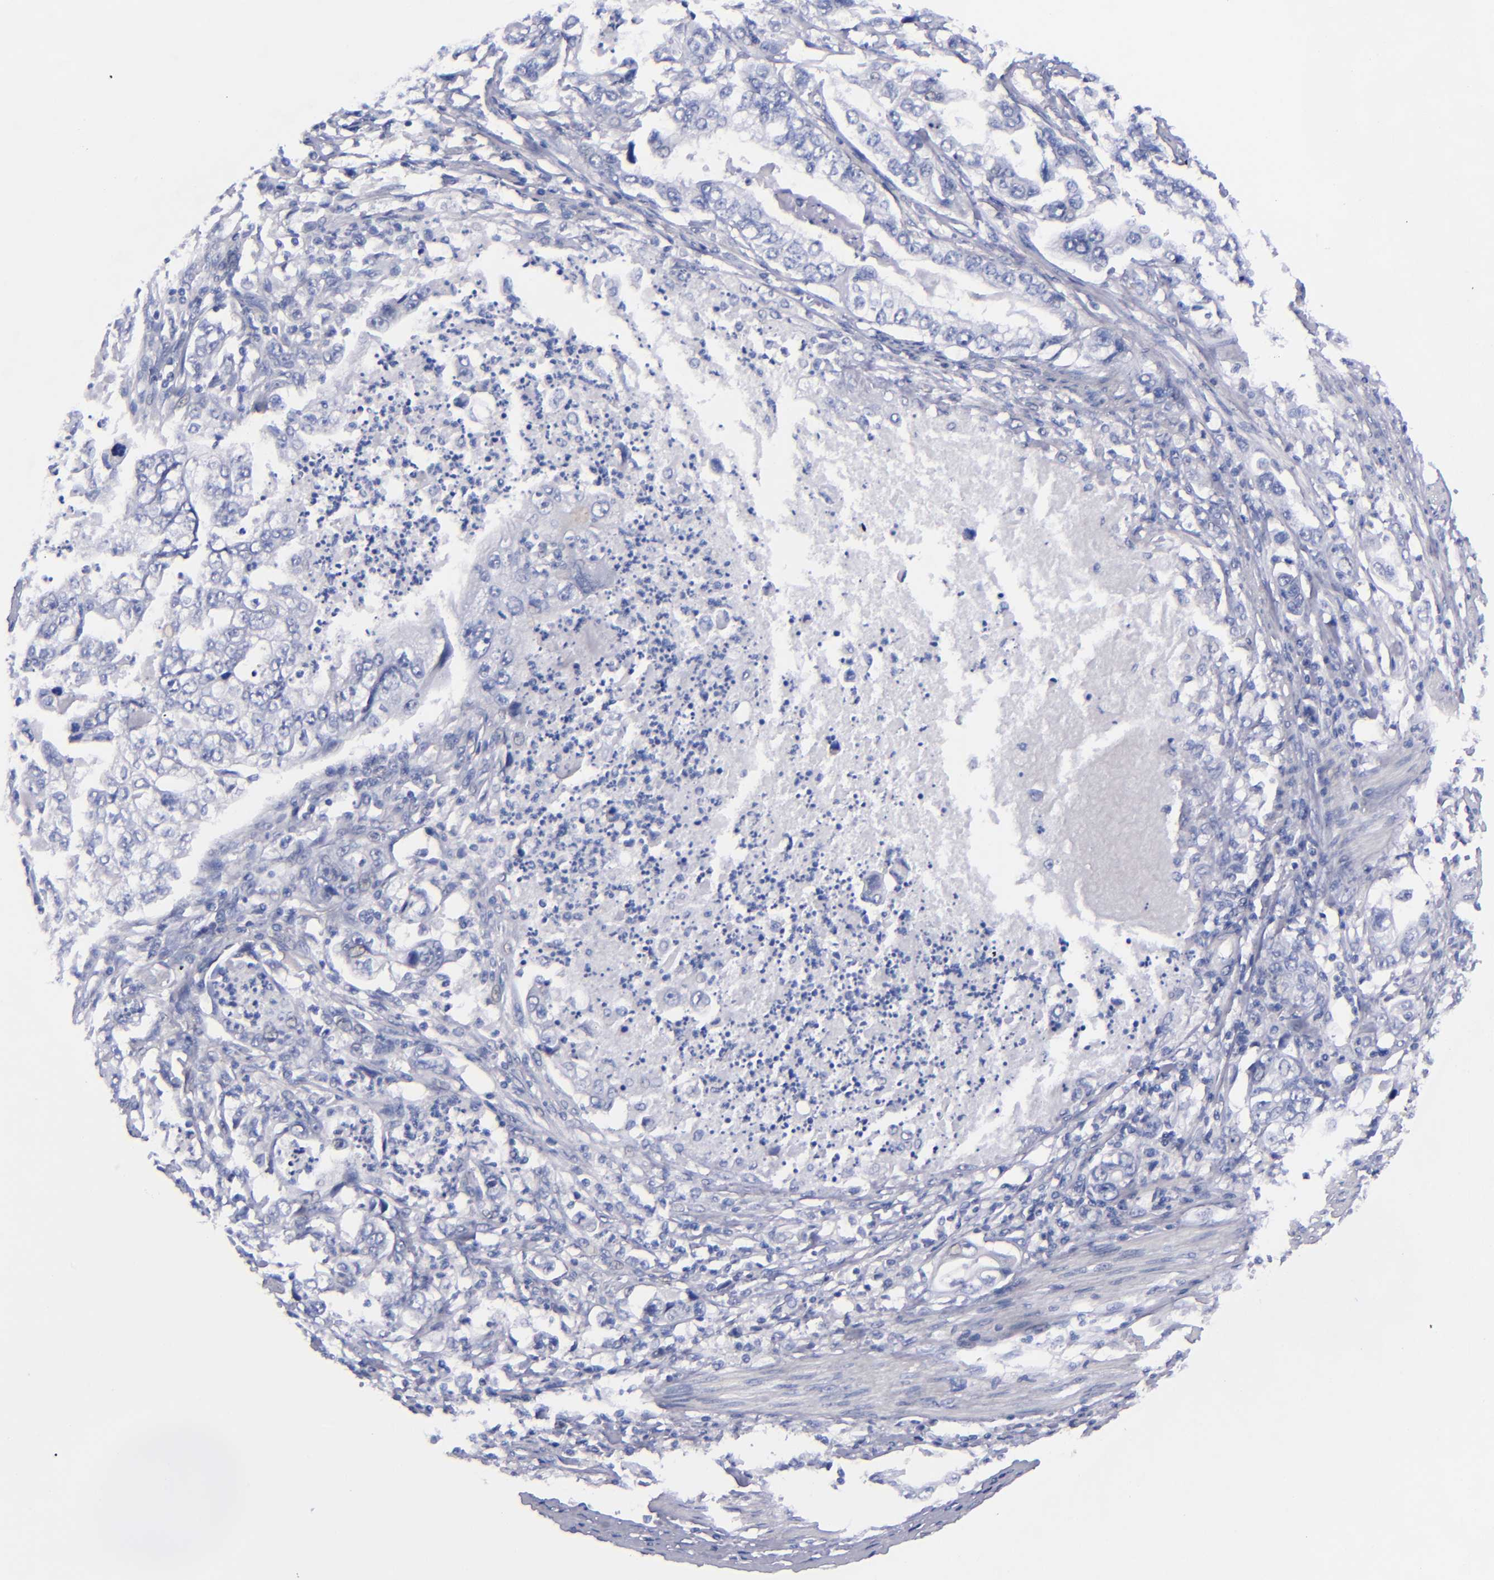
{"staining": {"intensity": "negative", "quantity": "none", "location": "none"}, "tissue": "stomach cancer", "cell_type": "Tumor cells", "image_type": "cancer", "snomed": [{"axis": "morphology", "description": "Adenocarcinoma, NOS"}, {"axis": "topography", "description": "Pancreas"}, {"axis": "topography", "description": "Stomach, upper"}], "caption": "Stomach cancer (adenocarcinoma) was stained to show a protein in brown. There is no significant staining in tumor cells.", "gene": "MCM7", "patient": {"sex": "male", "age": 77}}